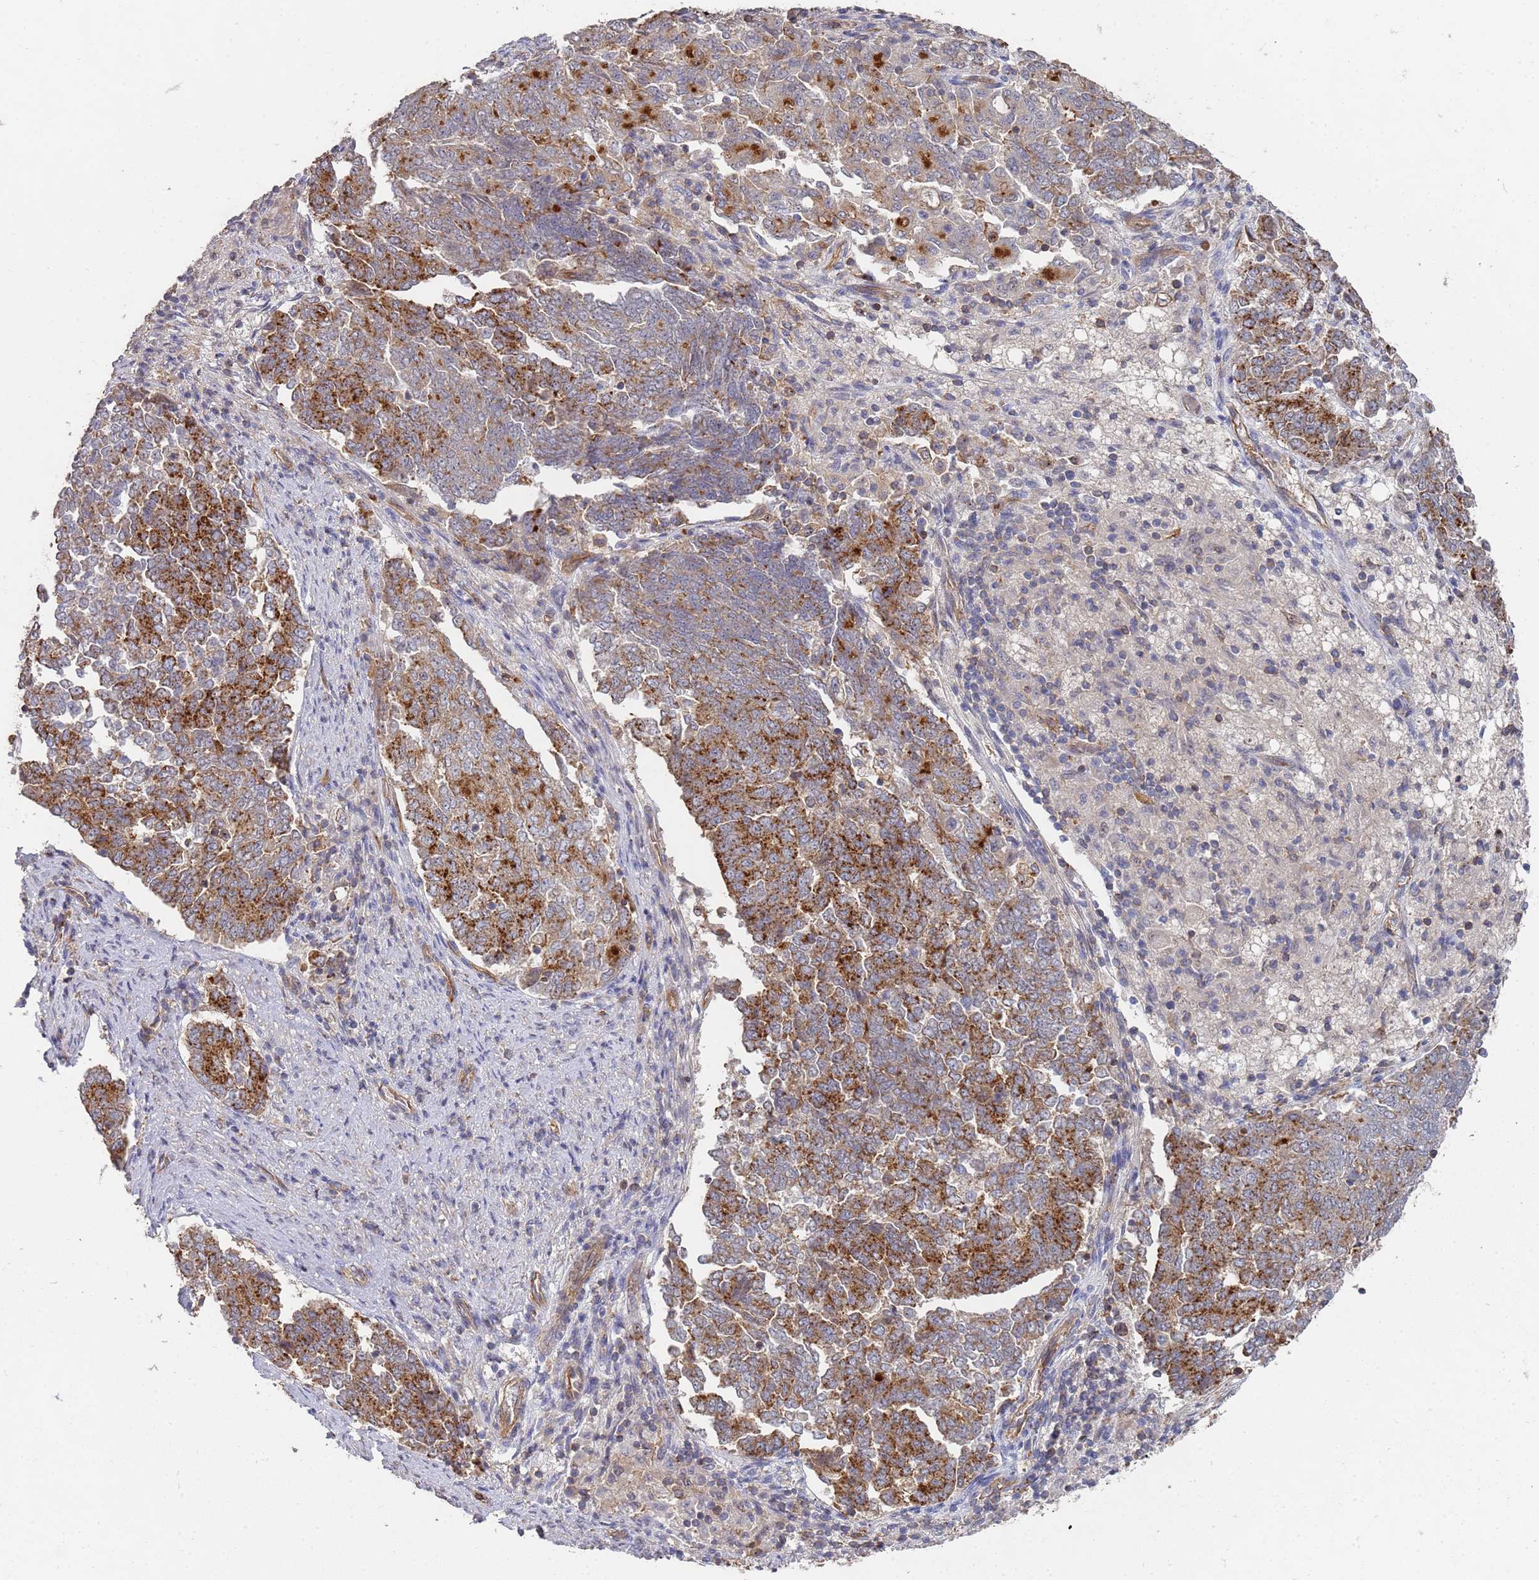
{"staining": {"intensity": "moderate", "quantity": ">75%", "location": "cytoplasmic/membranous"}, "tissue": "endometrial cancer", "cell_type": "Tumor cells", "image_type": "cancer", "snomed": [{"axis": "morphology", "description": "Adenocarcinoma, NOS"}, {"axis": "topography", "description": "Endometrium"}], "caption": "Endometrial cancer stained for a protein (brown) demonstrates moderate cytoplasmic/membranous positive staining in approximately >75% of tumor cells.", "gene": "ABCB6", "patient": {"sex": "female", "age": 80}}